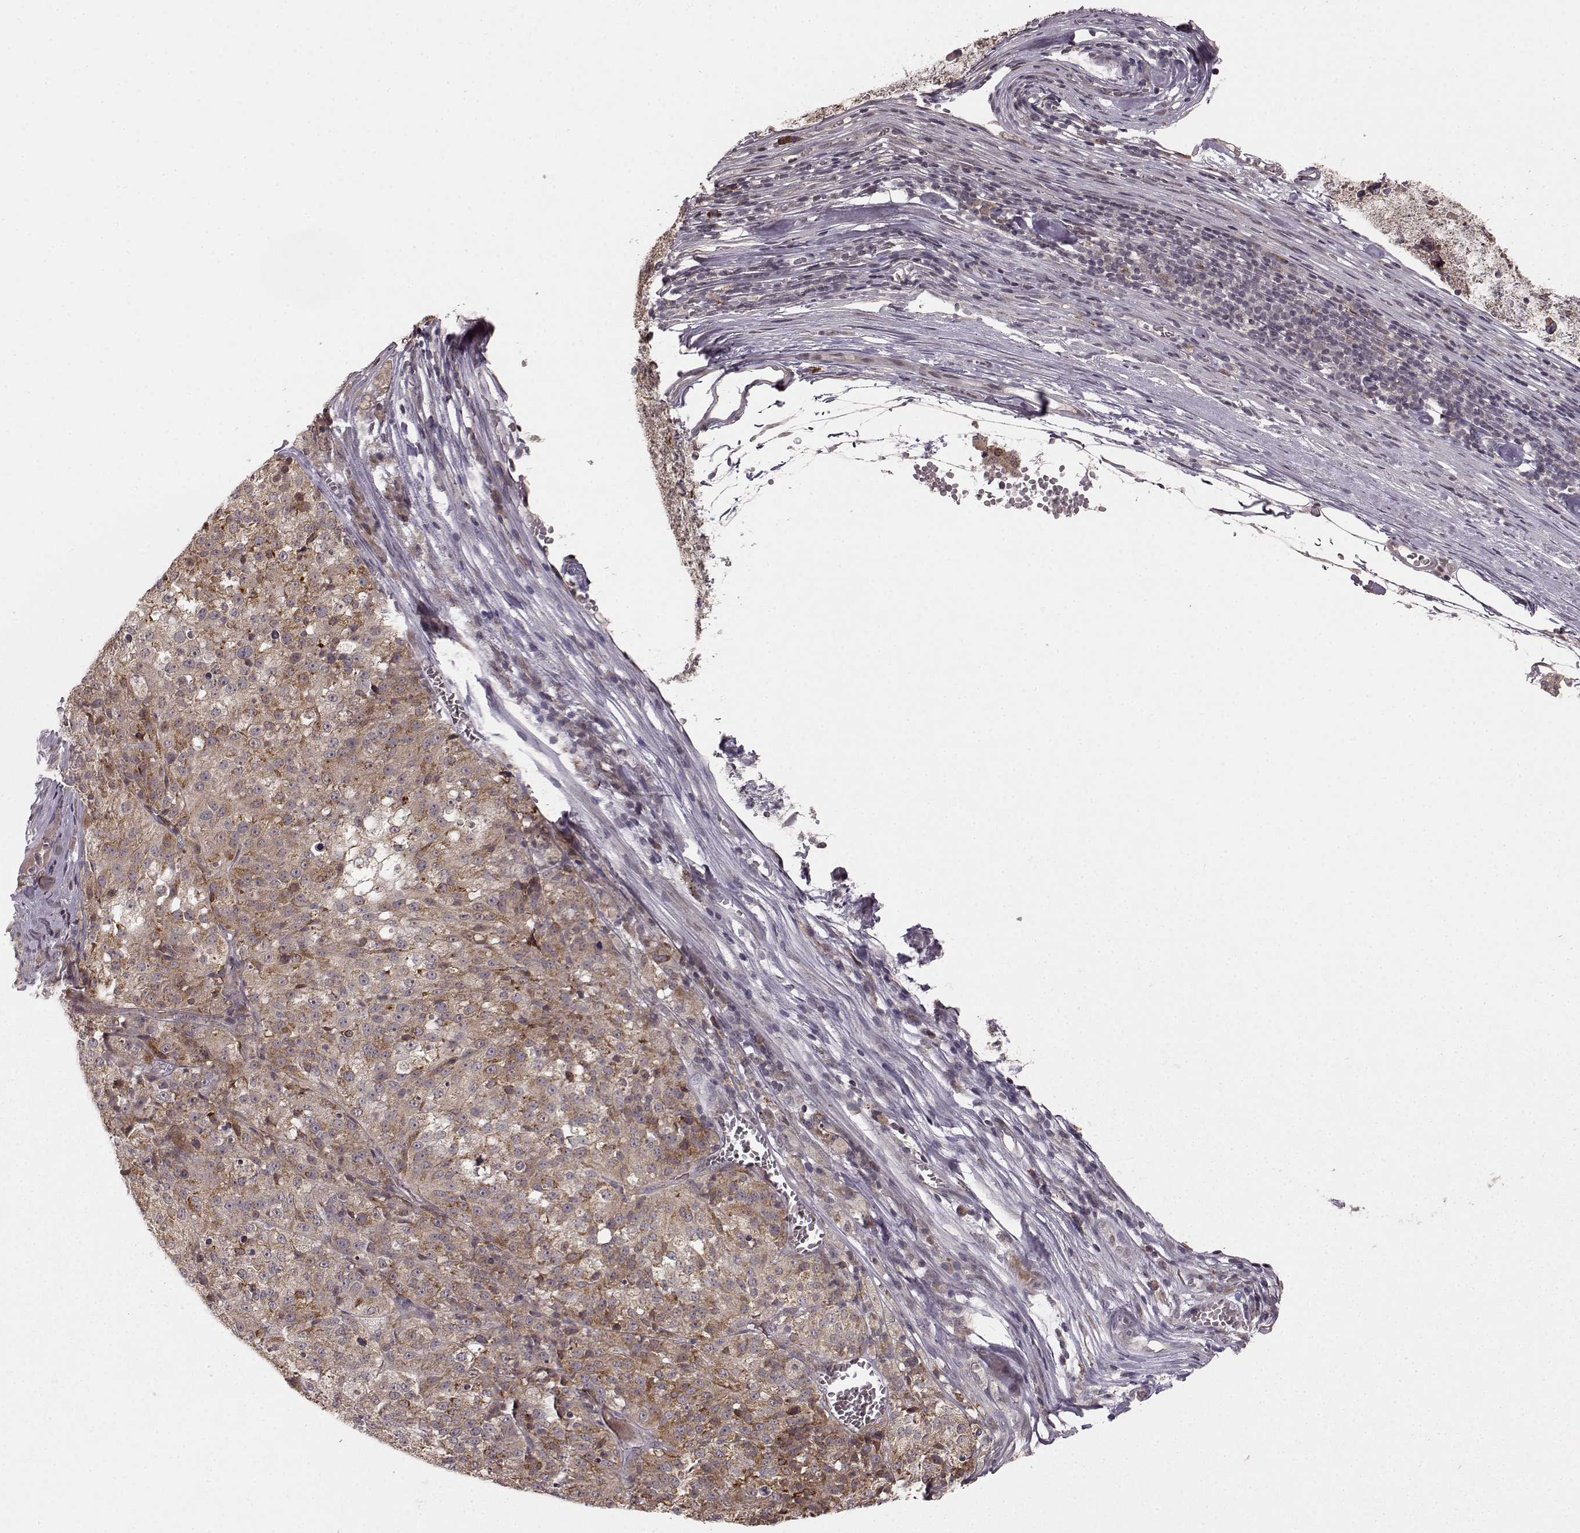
{"staining": {"intensity": "moderate", "quantity": ">75%", "location": "cytoplasmic/membranous"}, "tissue": "melanoma", "cell_type": "Tumor cells", "image_type": "cancer", "snomed": [{"axis": "morphology", "description": "Malignant melanoma, Metastatic site"}, {"axis": "topography", "description": "Lymph node"}], "caption": "Protein expression by immunohistochemistry (IHC) displays moderate cytoplasmic/membranous positivity in approximately >75% of tumor cells in melanoma.", "gene": "ELOVL5", "patient": {"sex": "female", "age": 64}}